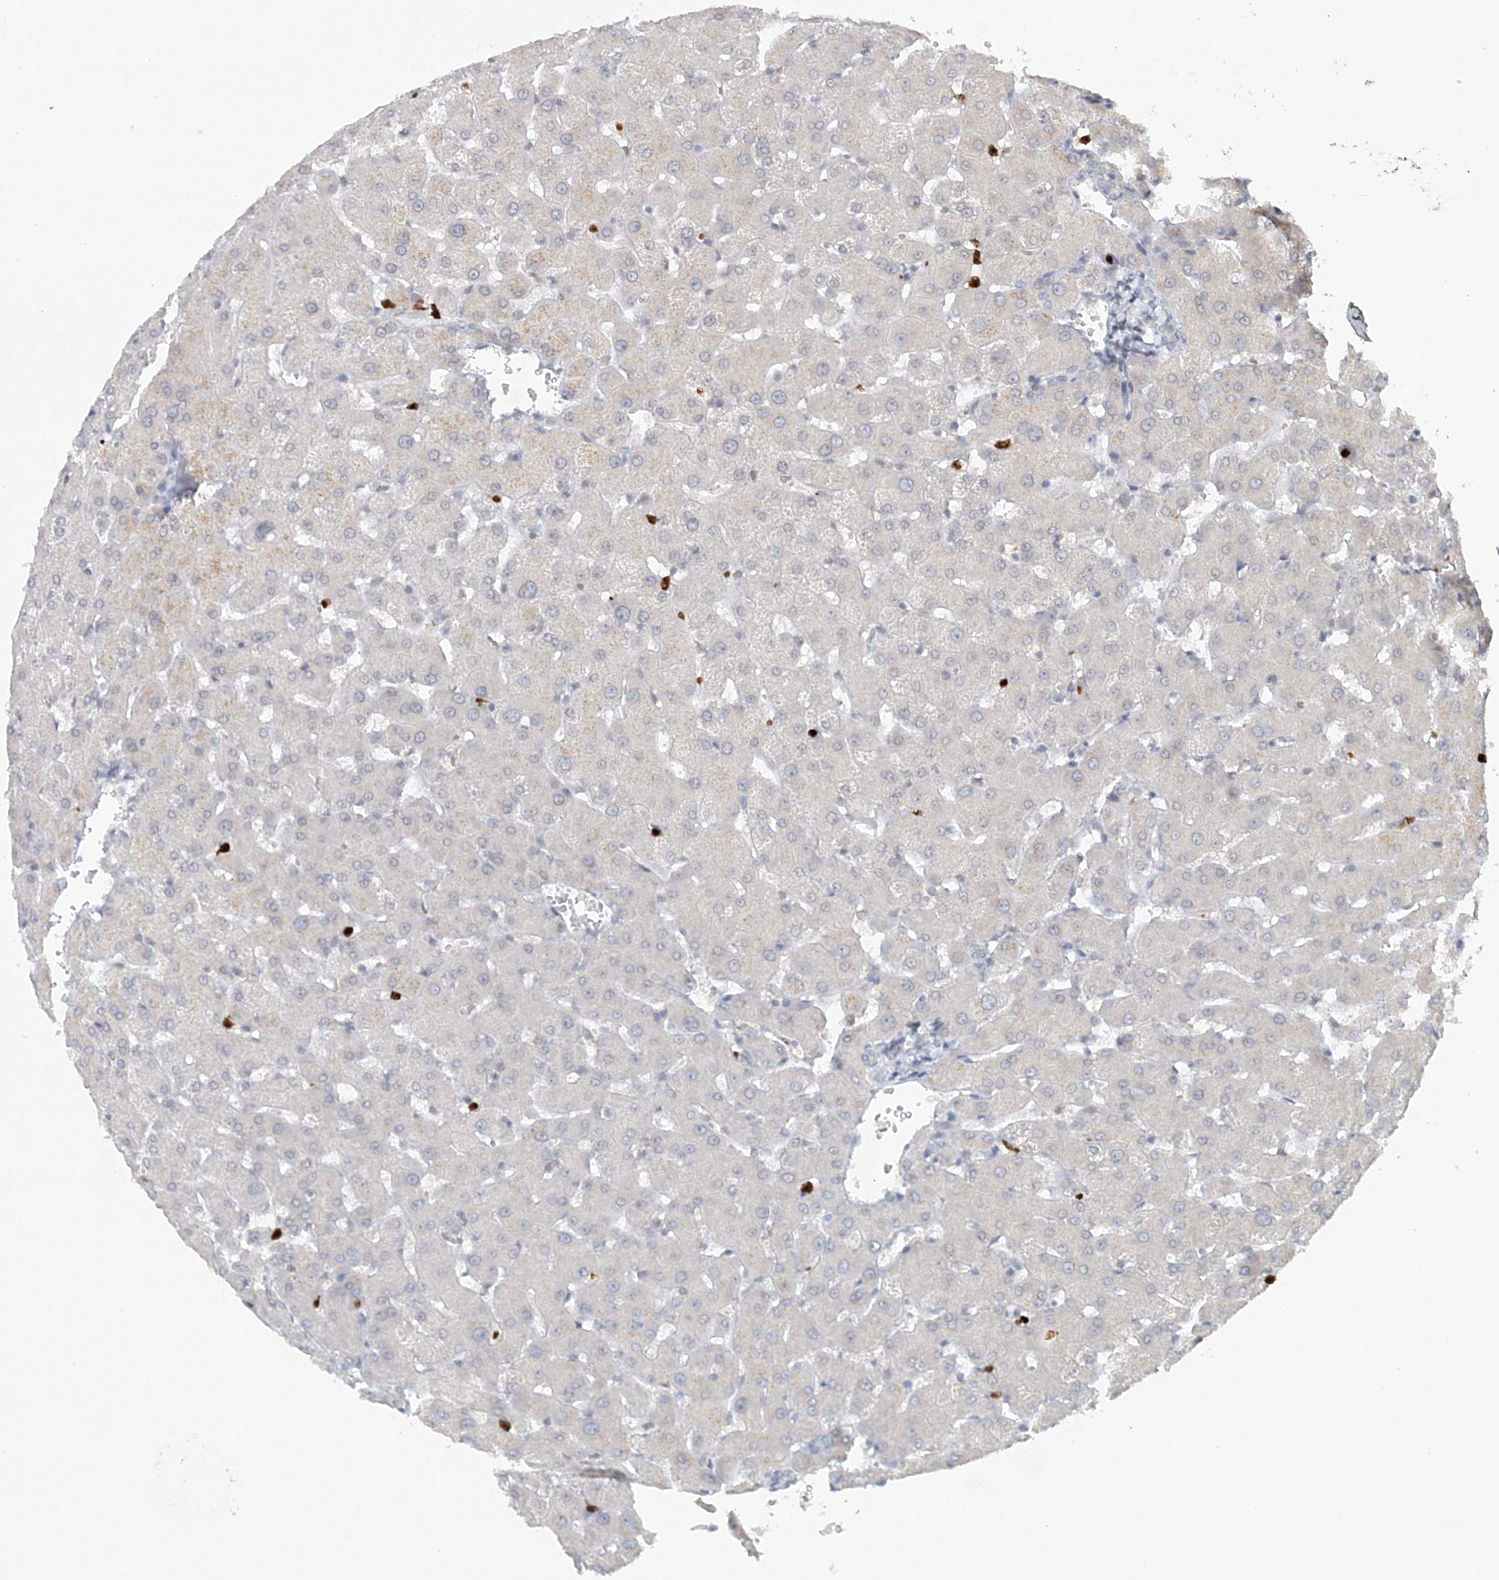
{"staining": {"intensity": "negative", "quantity": "none", "location": "none"}, "tissue": "liver", "cell_type": "Cholangiocytes", "image_type": "normal", "snomed": [{"axis": "morphology", "description": "Normal tissue, NOS"}, {"axis": "topography", "description": "Liver"}], "caption": "Protein analysis of normal liver demonstrates no significant positivity in cholangiocytes.", "gene": "NUP54", "patient": {"sex": "female", "age": 63}}